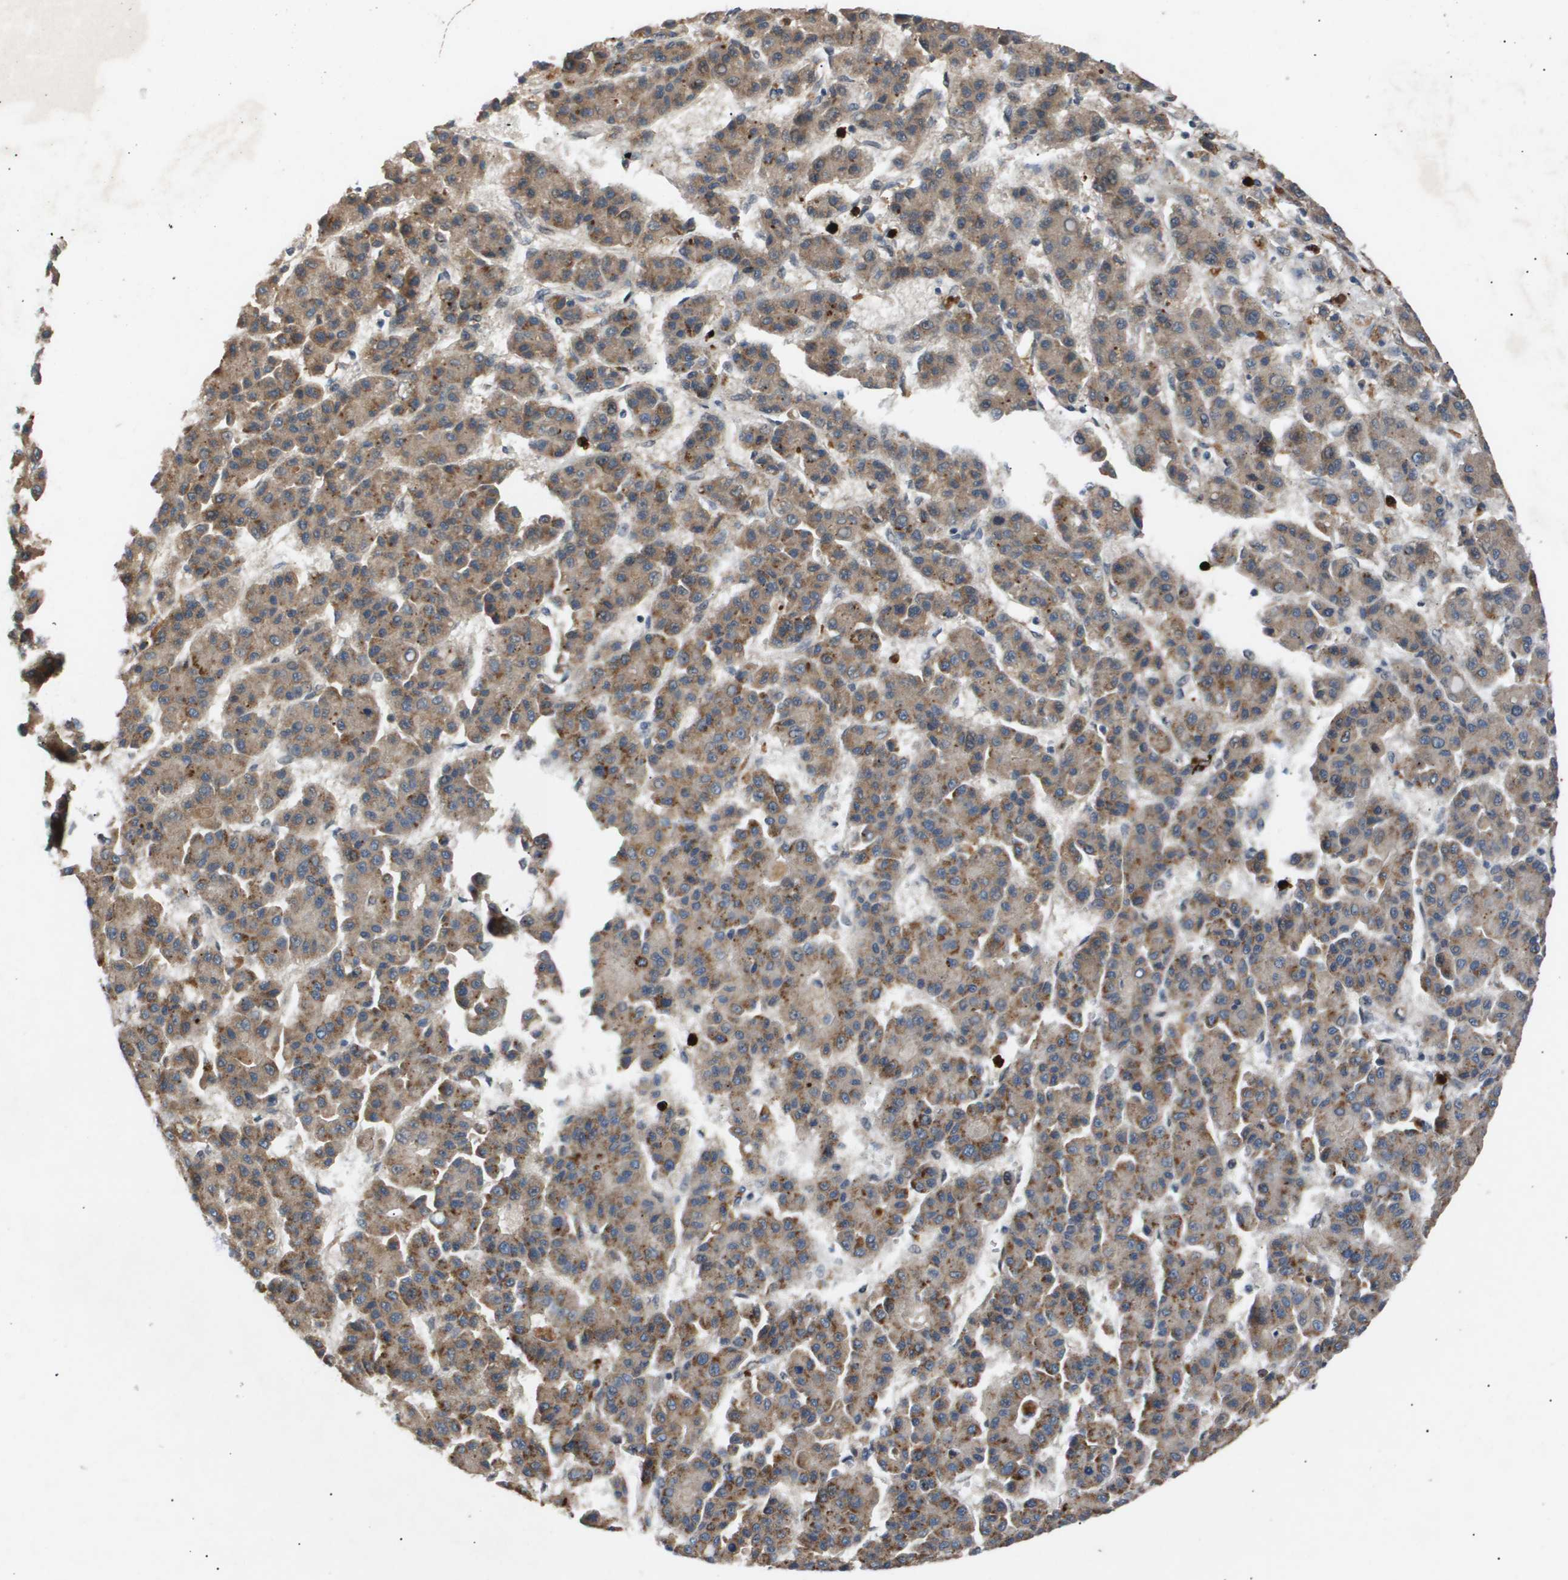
{"staining": {"intensity": "moderate", "quantity": ">75%", "location": "cytoplasmic/membranous"}, "tissue": "liver cancer", "cell_type": "Tumor cells", "image_type": "cancer", "snomed": [{"axis": "morphology", "description": "Carcinoma, Hepatocellular, NOS"}, {"axis": "topography", "description": "Liver"}], "caption": "Protein expression analysis of human hepatocellular carcinoma (liver) reveals moderate cytoplasmic/membranous expression in approximately >75% of tumor cells.", "gene": "ERG", "patient": {"sex": "male", "age": 70}}